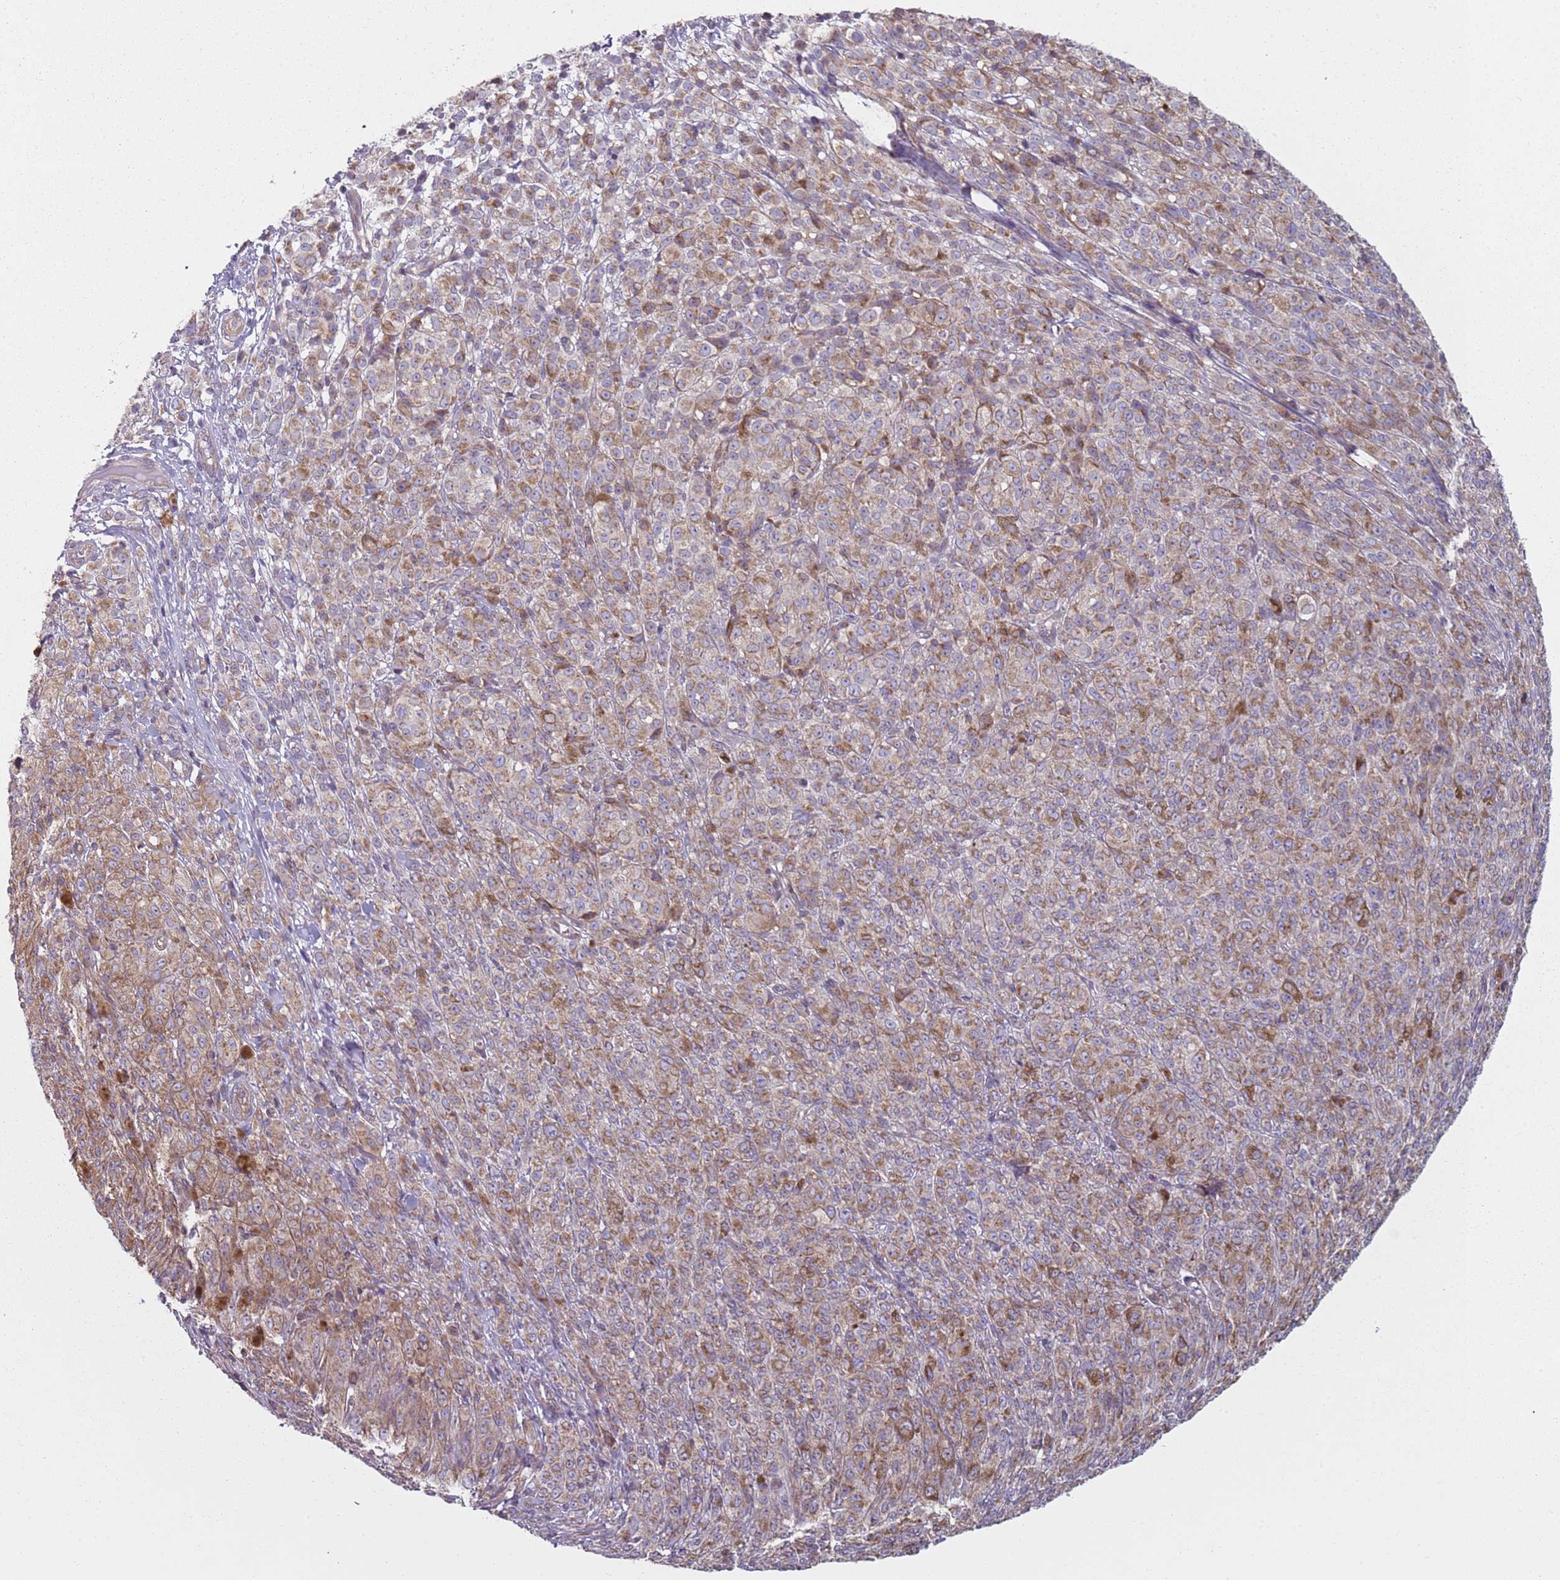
{"staining": {"intensity": "moderate", "quantity": ">75%", "location": "cytoplasmic/membranous"}, "tissue": "melanoma", "cell_type": "Tumor cells", "image_type": "cancer", "snomed": [{"axis": "morphology", "description": "Malignant melanoma, NOS"}, {"axis": "topography", "description": "Skin"}], "caption": "Tumor cells reveal medium levels of moderate cytoplasmic/membranous expression in about >75% of cells in melanoma. The staining was performed using DAB (3,3'-diaminobenzidine), with brown indicating positive protein expression. Nuclei are stained blue with hematoxylin.", "gene": "GAS8", "patient": {"sex": "female", "age": 52}}